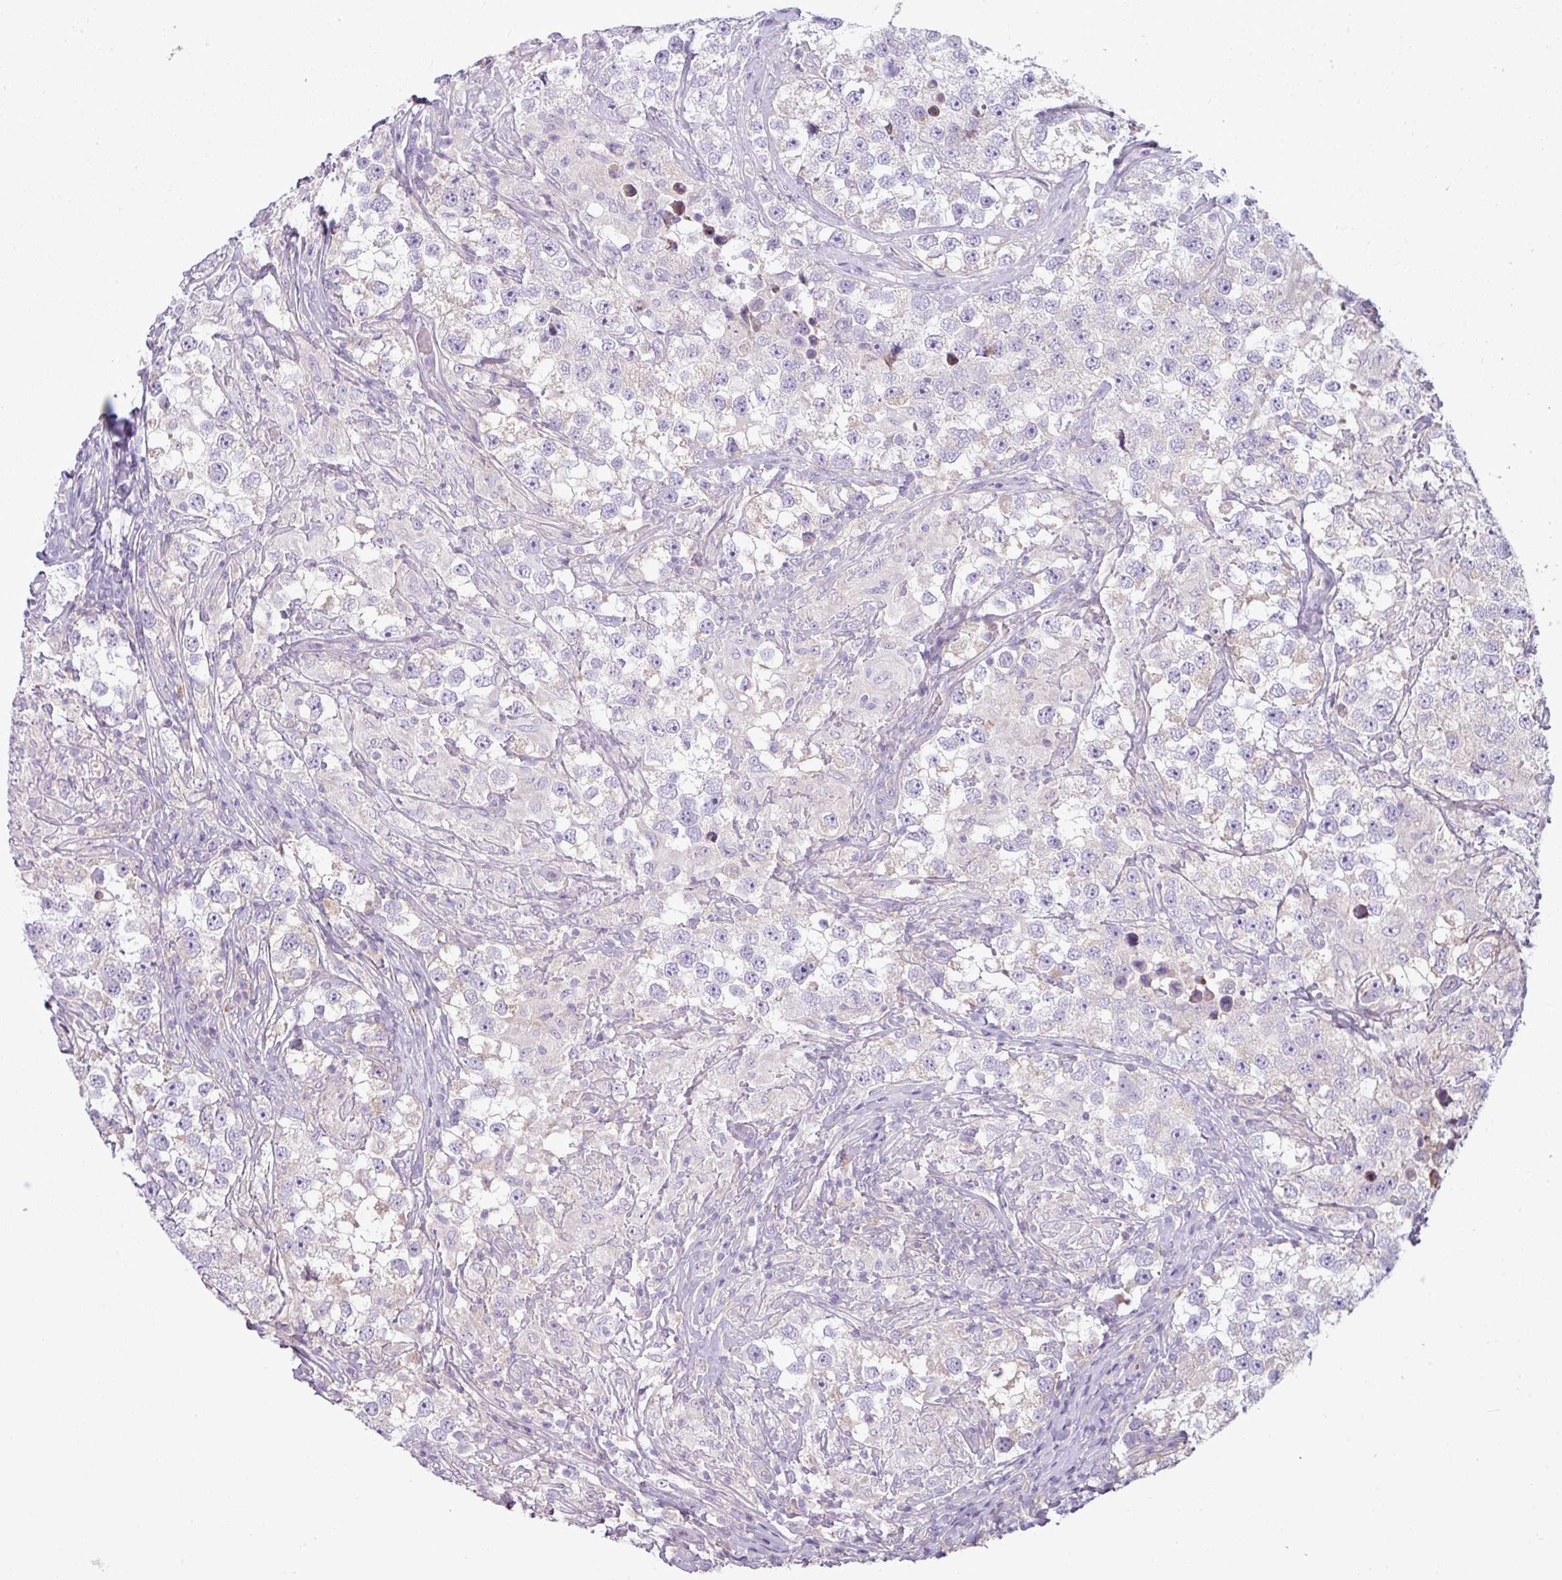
{"staining": {"intensity": "negative", "quantity": "none", "location": "none"}, "tissue": "testis cancer", "cell_type": "Tumor cells", "image_type": "cancer", "snomed": [{"axis": "morphology", "description": "Seminoma, NOS"}, {"axis": "topography", "description": "Testis"}], "caption": "DAB immunohistochemical staining of human testis cancer demonstrates no significant positivity in tumor cells.", "gene": "CAMK2B", "patient": {"sex": "male", "age": 46}}